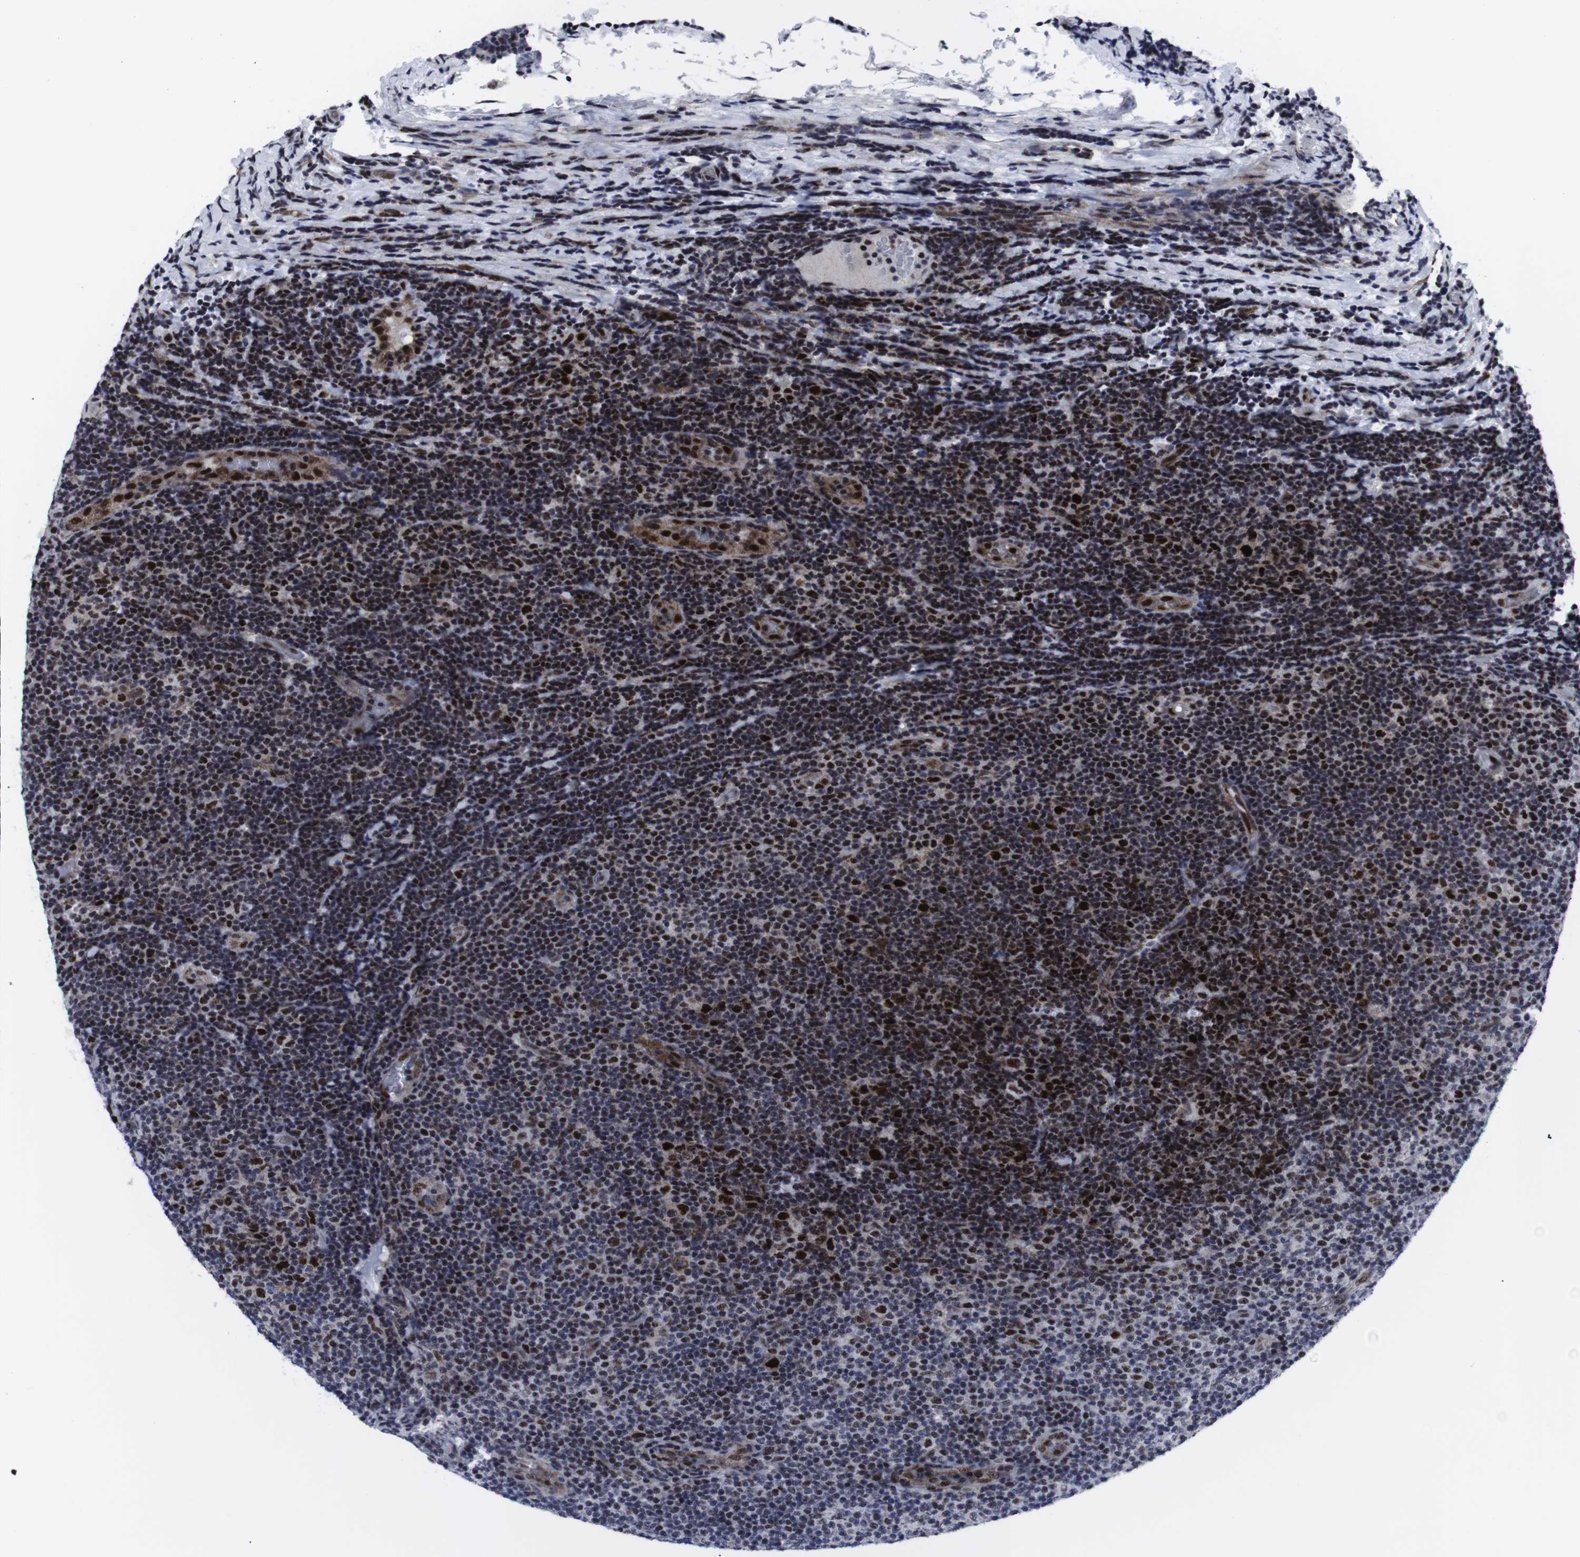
{"staining": {"intensity": "strong", "quantity": "25%-75%", "location": "nuclear"}, "tissue": "lymphoma", "cell_type": "Tumor cells", "image_type": "cancer", "snomed": [{"axis": "morphology", "description": "Malignant lymphoma, non-Hodgkin's type, Low grade"}, {"axis": "topography", "description": "Lymph node"}], "caption": "Strong nuclear staining is present in approximately 25%-75% of tumor cells in low-grade malignant lymphoma, non-Hodgkin's type. (DAB IHC with brightfield microscopy, high magnification).", "gene": "MLH1", "patient": {"sex": "male", "age": 83}}